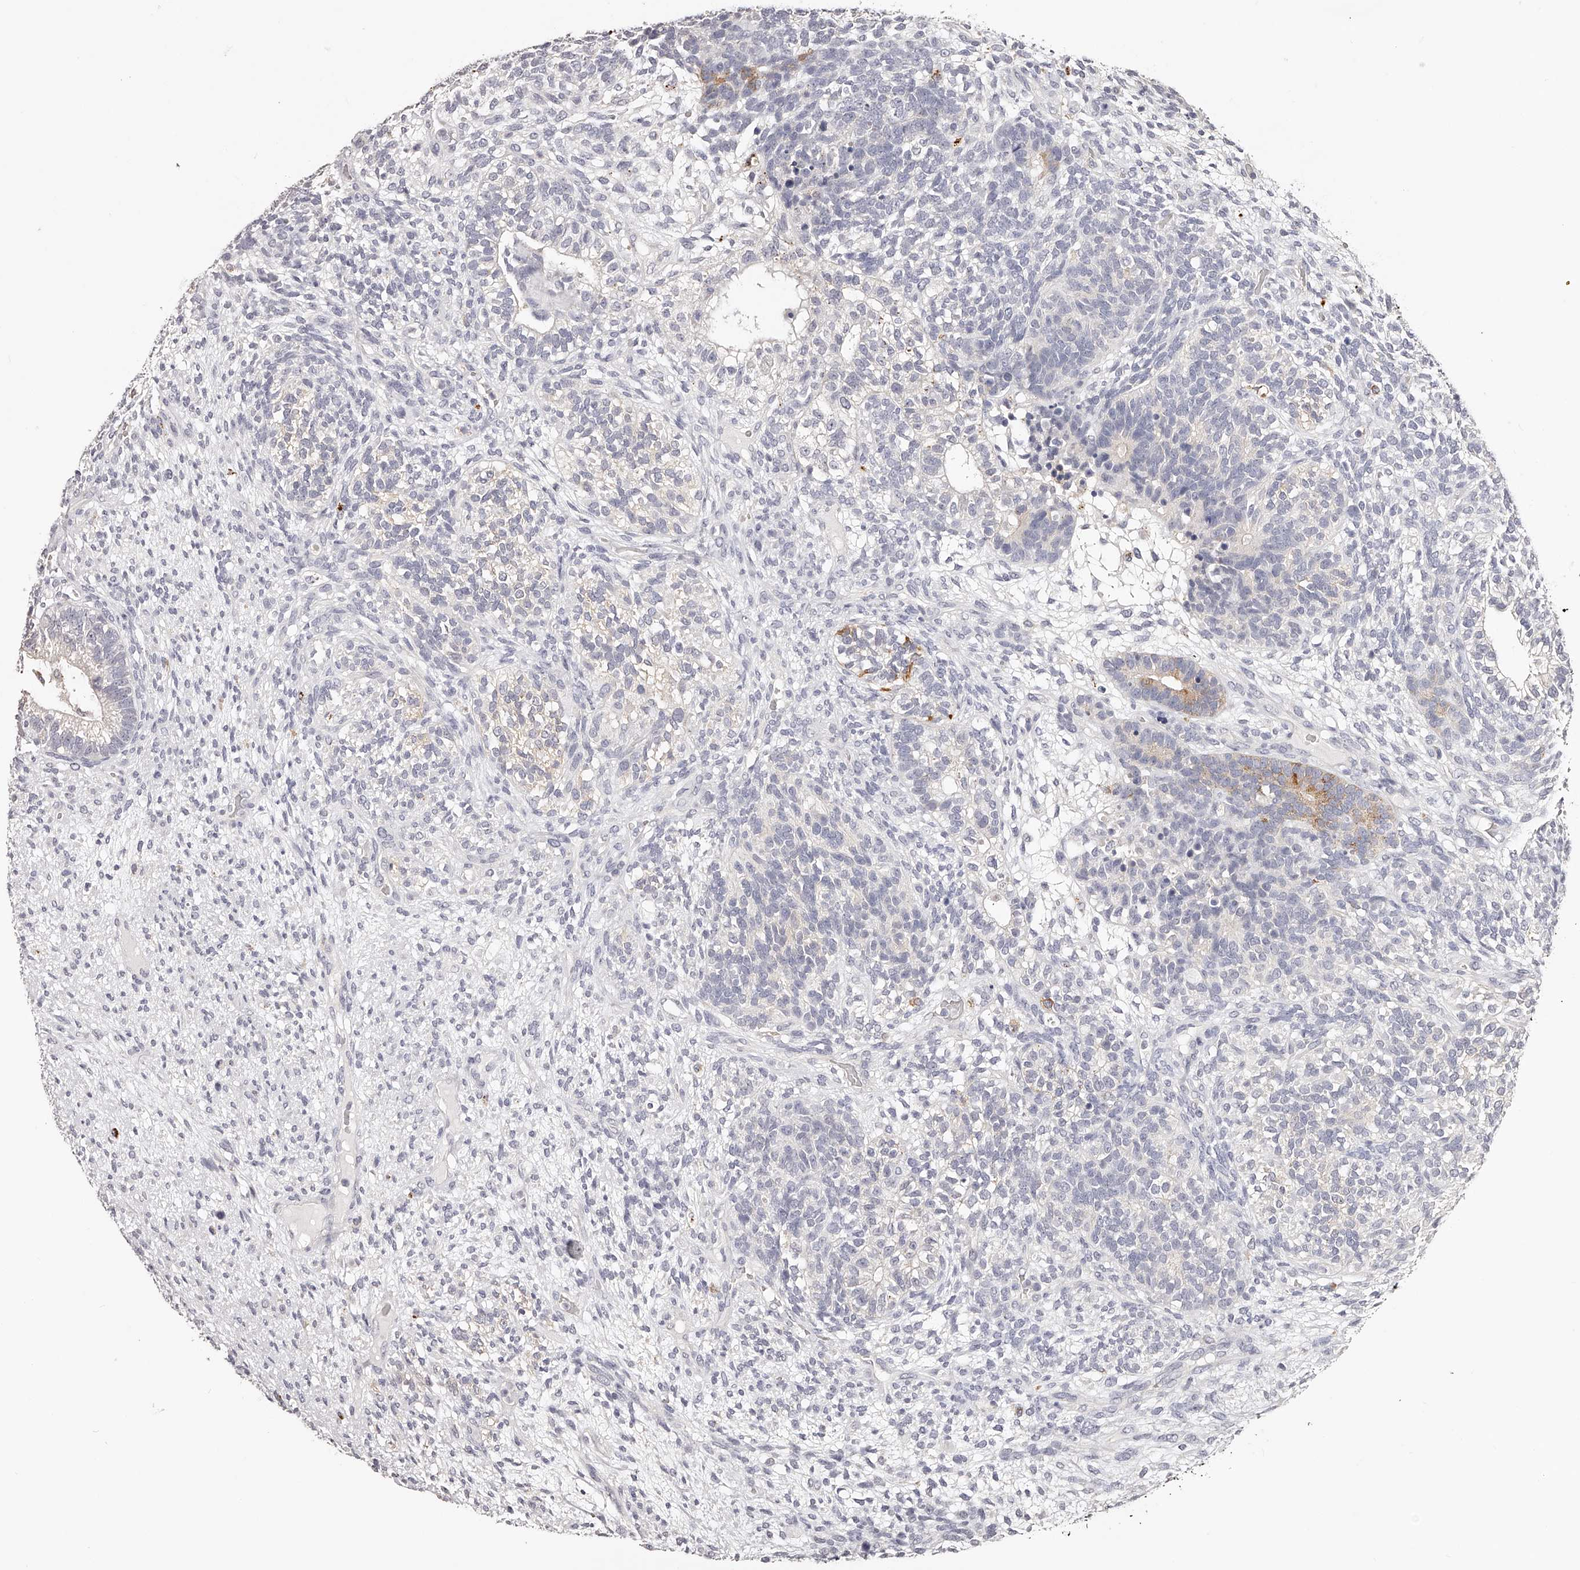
{"staining": {"intensity": "weak", "quantity": "<25%", "location": "cytoplasmic/membranous"}, "tissue": "testis cancer", "cell_type": "Tumor cells", "image_type": "cancer", "snomed": [{"axis": "morphology", "description": "Seminoma, NOS"}, {"axis": "morphology", "description": "Carcinoma, Embryonal, NOS"}, {"axis": "topography", "description": "Testis"}], "caption": "Image shows no protein positivity in tumor cells of testis embryonal carcinoma tissue.", "gene": "SLC35D3", "patient": {"sex": "male", "age": 28}}